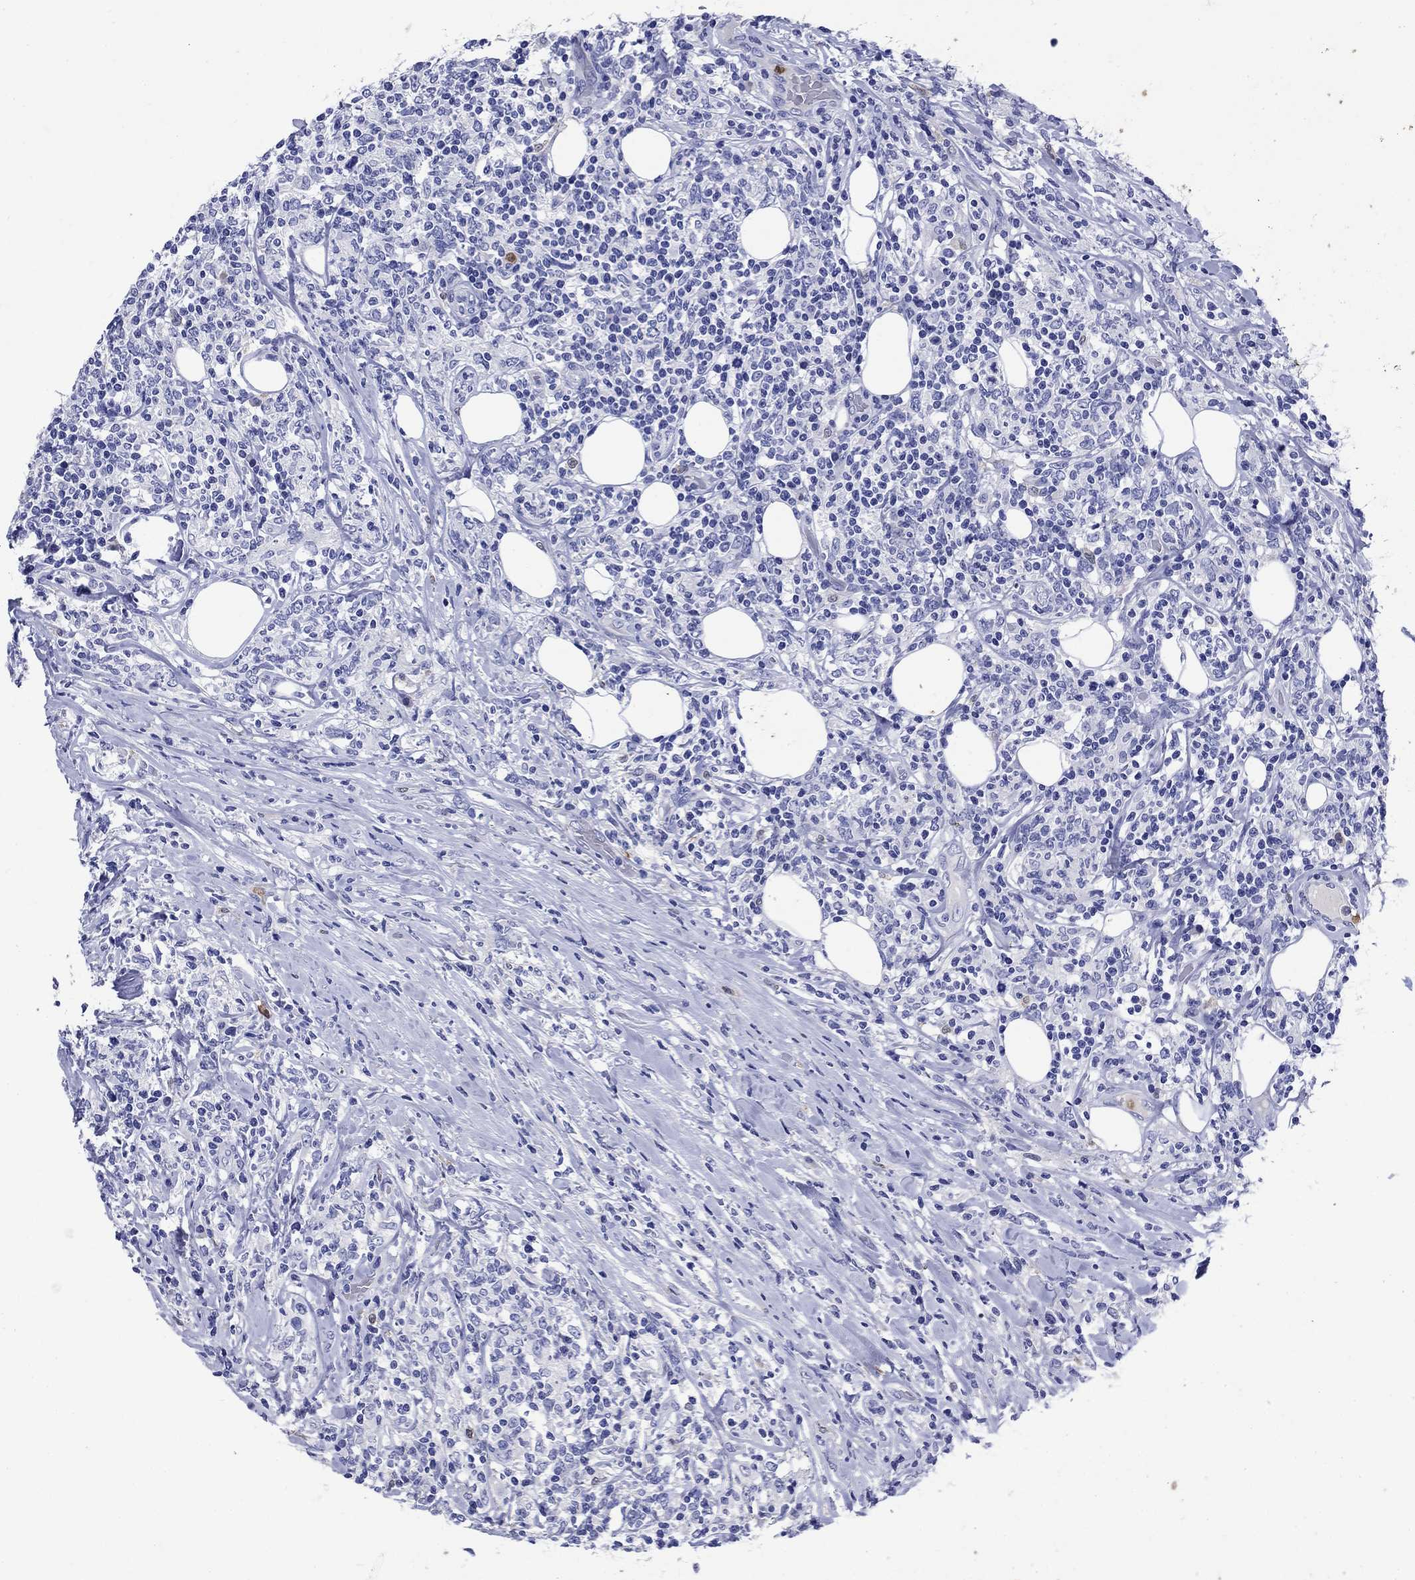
{"staining": {"intensity": "negative", "quantity": "none", "location": "none"}, "tissue": "lymphoma", "cell_type": "Tumor cells", "image_type": "cancer", "snomed": [{"axis": "morphology", "description": "Malignant lymphoma, non-Hodgkin's type, High grade"}, {"axis": "topography", "description": "Lymph node"}], "caption": "DAB immunohistochemical staining of lymphoma reveals no significant positivity in tumor cells. (Brightfield microscopy of DAB immunohistochemistry (IHC) at high magnification).", "gene": "TFR2", "patient": {"sex": "female", "age": 84}}